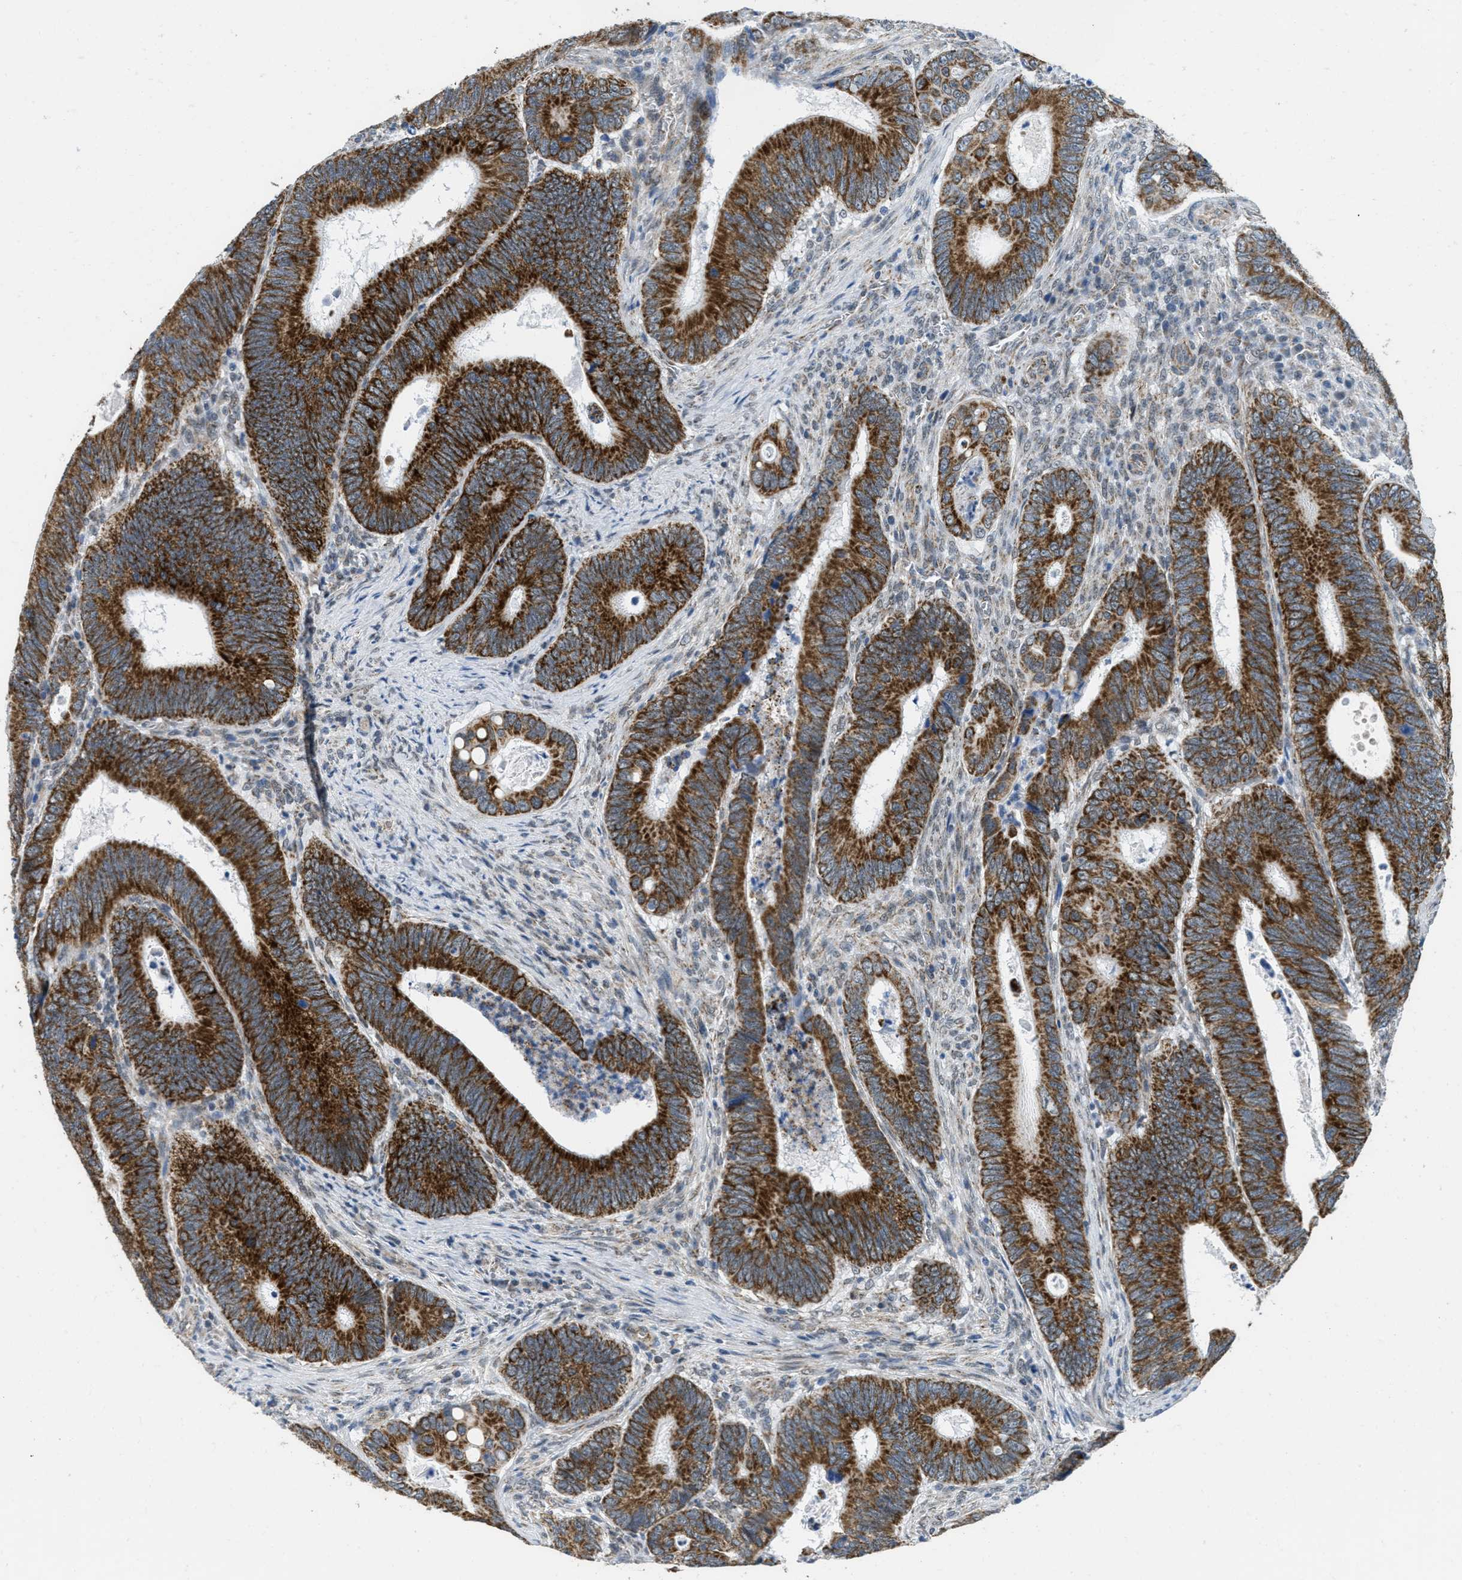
{"staining": {"intensity": "strong", "quantity": ">75%", "location": "cytoplasmic/membranous"}, "tissue": "colorectal cancer", "cell_type": "Tumor cells", "image_type": "cancer", "snomed": [{"axis": "morphology", "description": "Inflammation, NOS"}, {"axis": "morphology", "description": "Adenocarcinoma, NOS"}, {"axis": "topography", "description": "Colon"}], "caption": "A high amount of strong cytoplasmic/membranous expression is seen in approximately >75% of tumor cells in colorectal cancer (adenocarcinoma) tissue.", "gene": "TOMM70", "patient": {"sex": "male", "age": 72}}